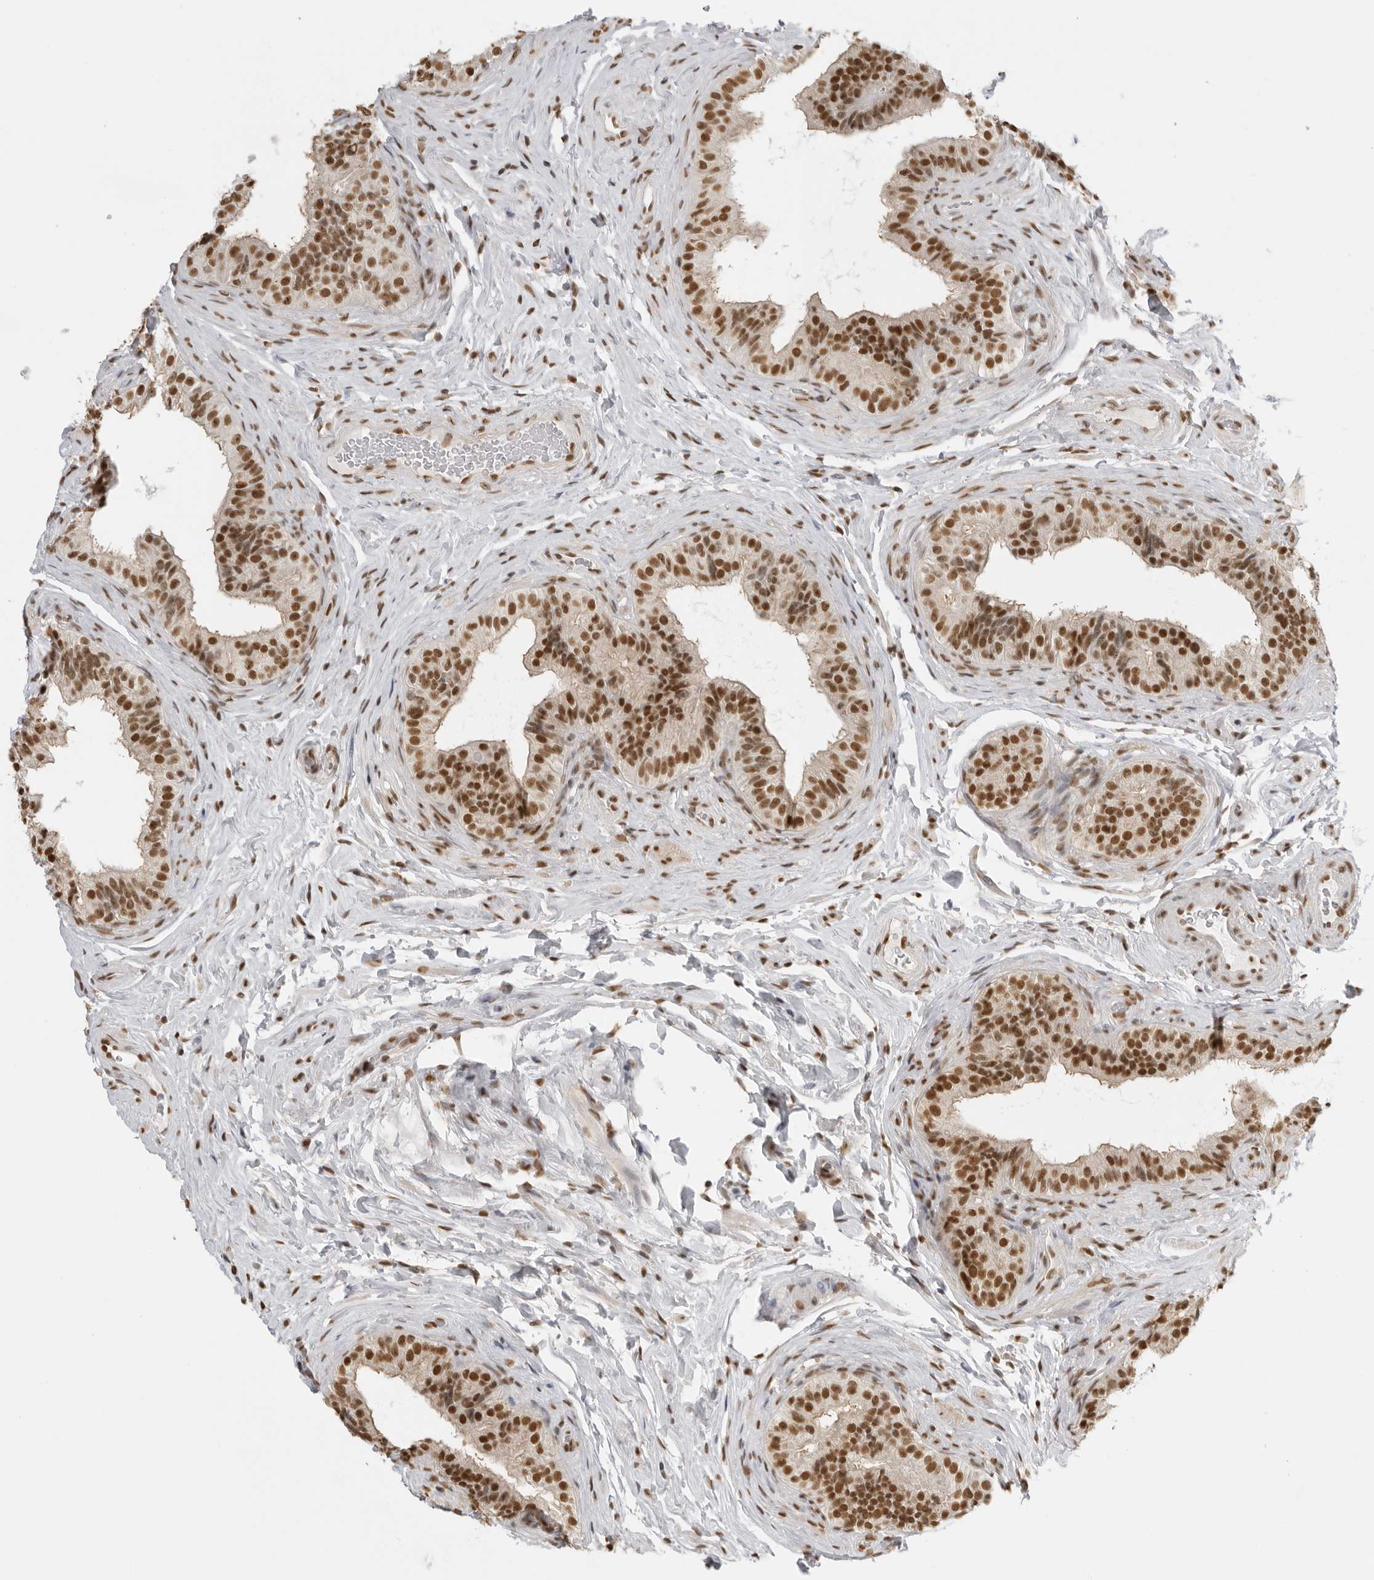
{"staining": {"intensity": "strong", "quantity": ">75%", "location": "nuclear"}, "tissue": "epididymis", "cell_type": "Glandular cells", "image_type": "normal", "snomed": [{"axis": "morphology", "description": "Normal tissue, NOS"}, {"axis": "topography", "description": "Epididymis"}], "caption": "Epididymis stained with DAB (3,3'-diaminobenzidine) IHC demonstrates high levels of strong nuclear staining in about >75% of glandular cells. (DAB IHC, brown staining for protein, blue staining for nuclei).", "gene": "RPA2", "patient": {"sex": "male", "age": 49}}